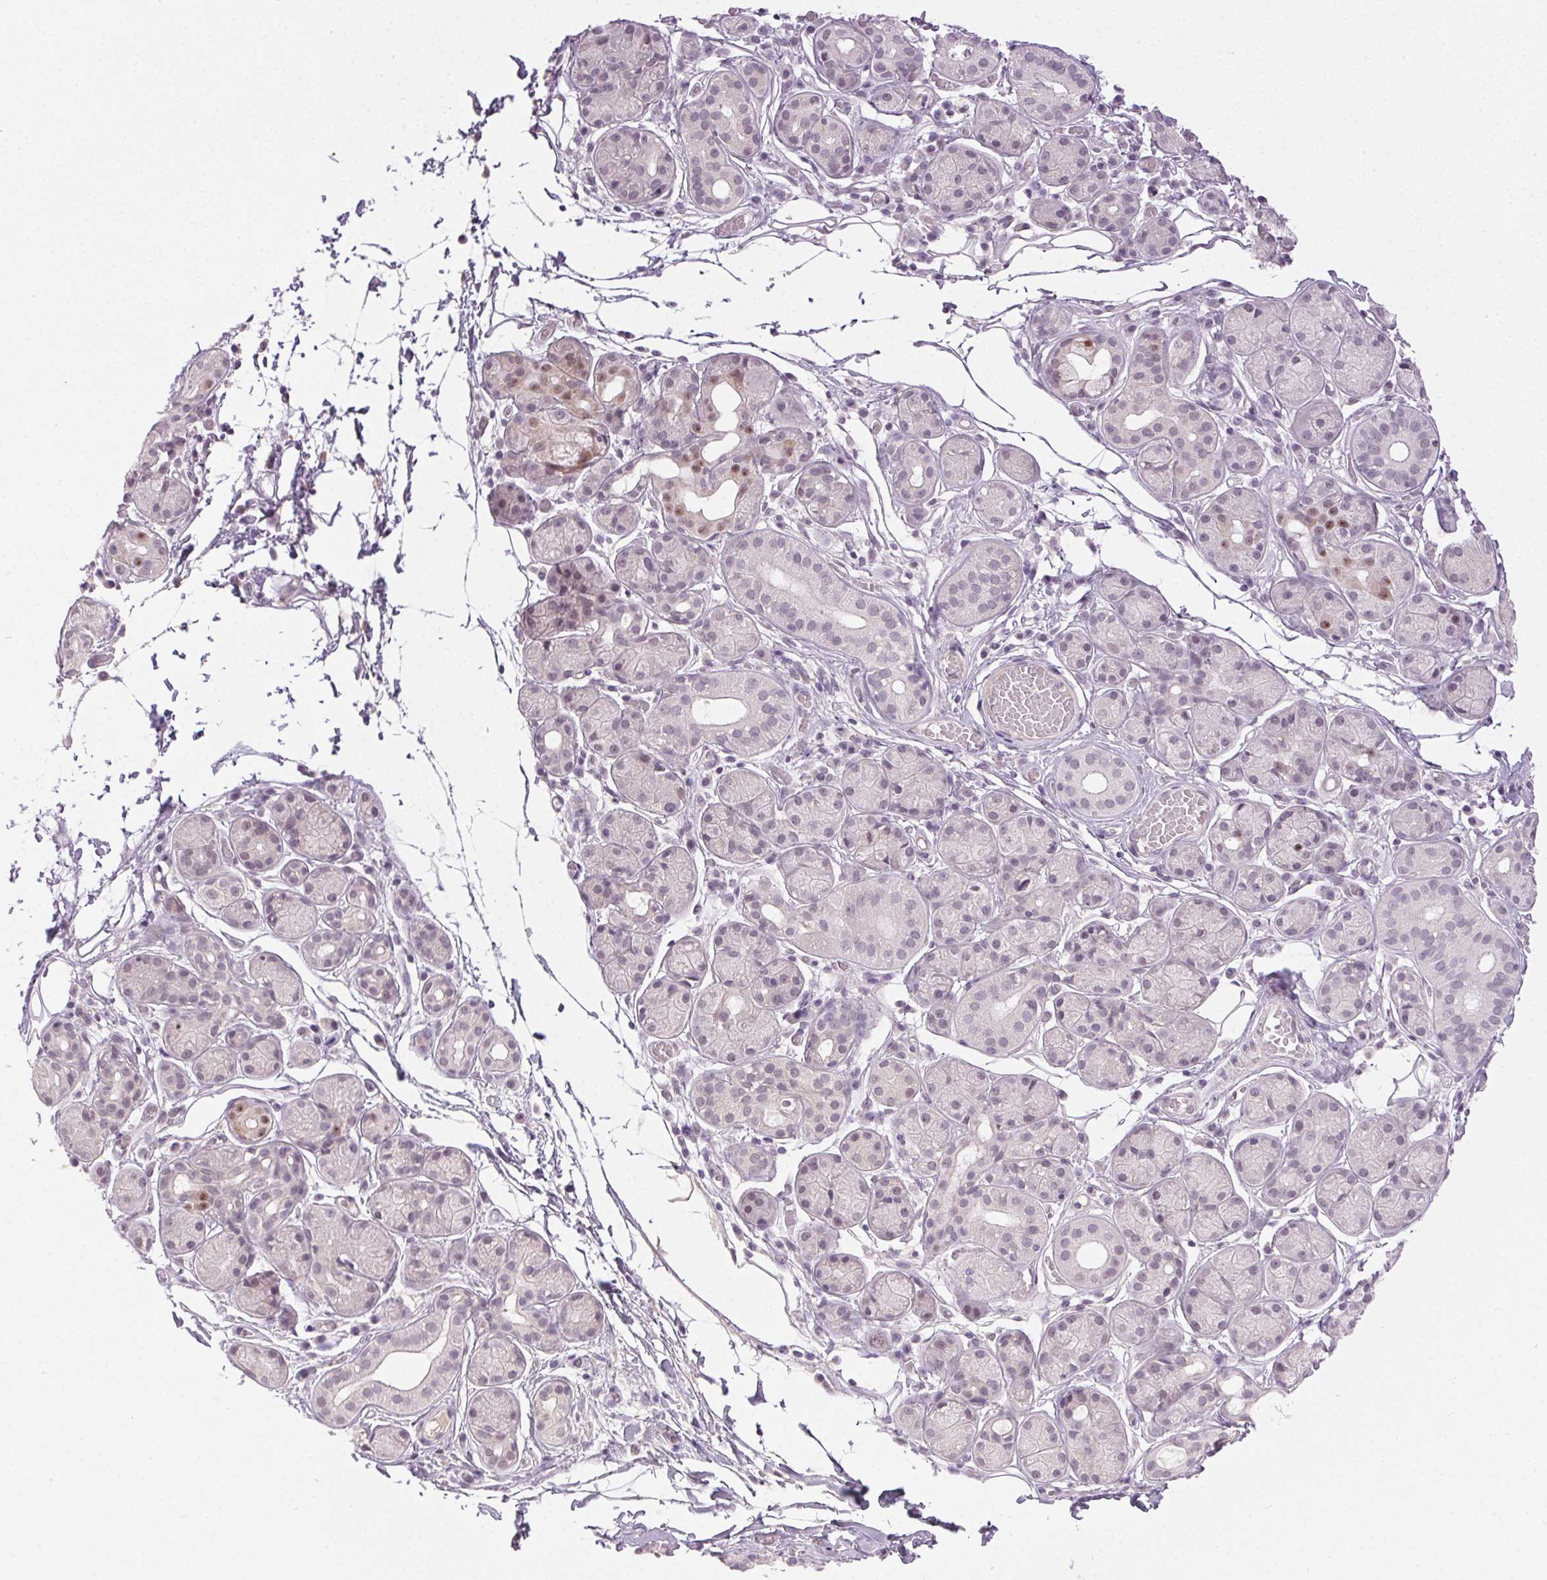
{"staining": {"intensity": "weak", "quantity": "<25%", "location": "nuclear"}, "tissue": "salivary gland", "cell_type": "Glandular cells", "image_type": "normal", "snomed": [{"axis": "morphology", "description": "Normal tissue, NOS"}, {"axis": "topography", "description": "Salivary gland"}, {"axis": "topography", "description": "Peripheral nerve tissue"}], "caption": "Immunohistochemistry (IHC) of unremarkable human salivary gland displays no expression in glandular cells. Nuclei are stained in blue.", "gene": "FAM168A", "patient": {"sex": "male", "age": 71}}